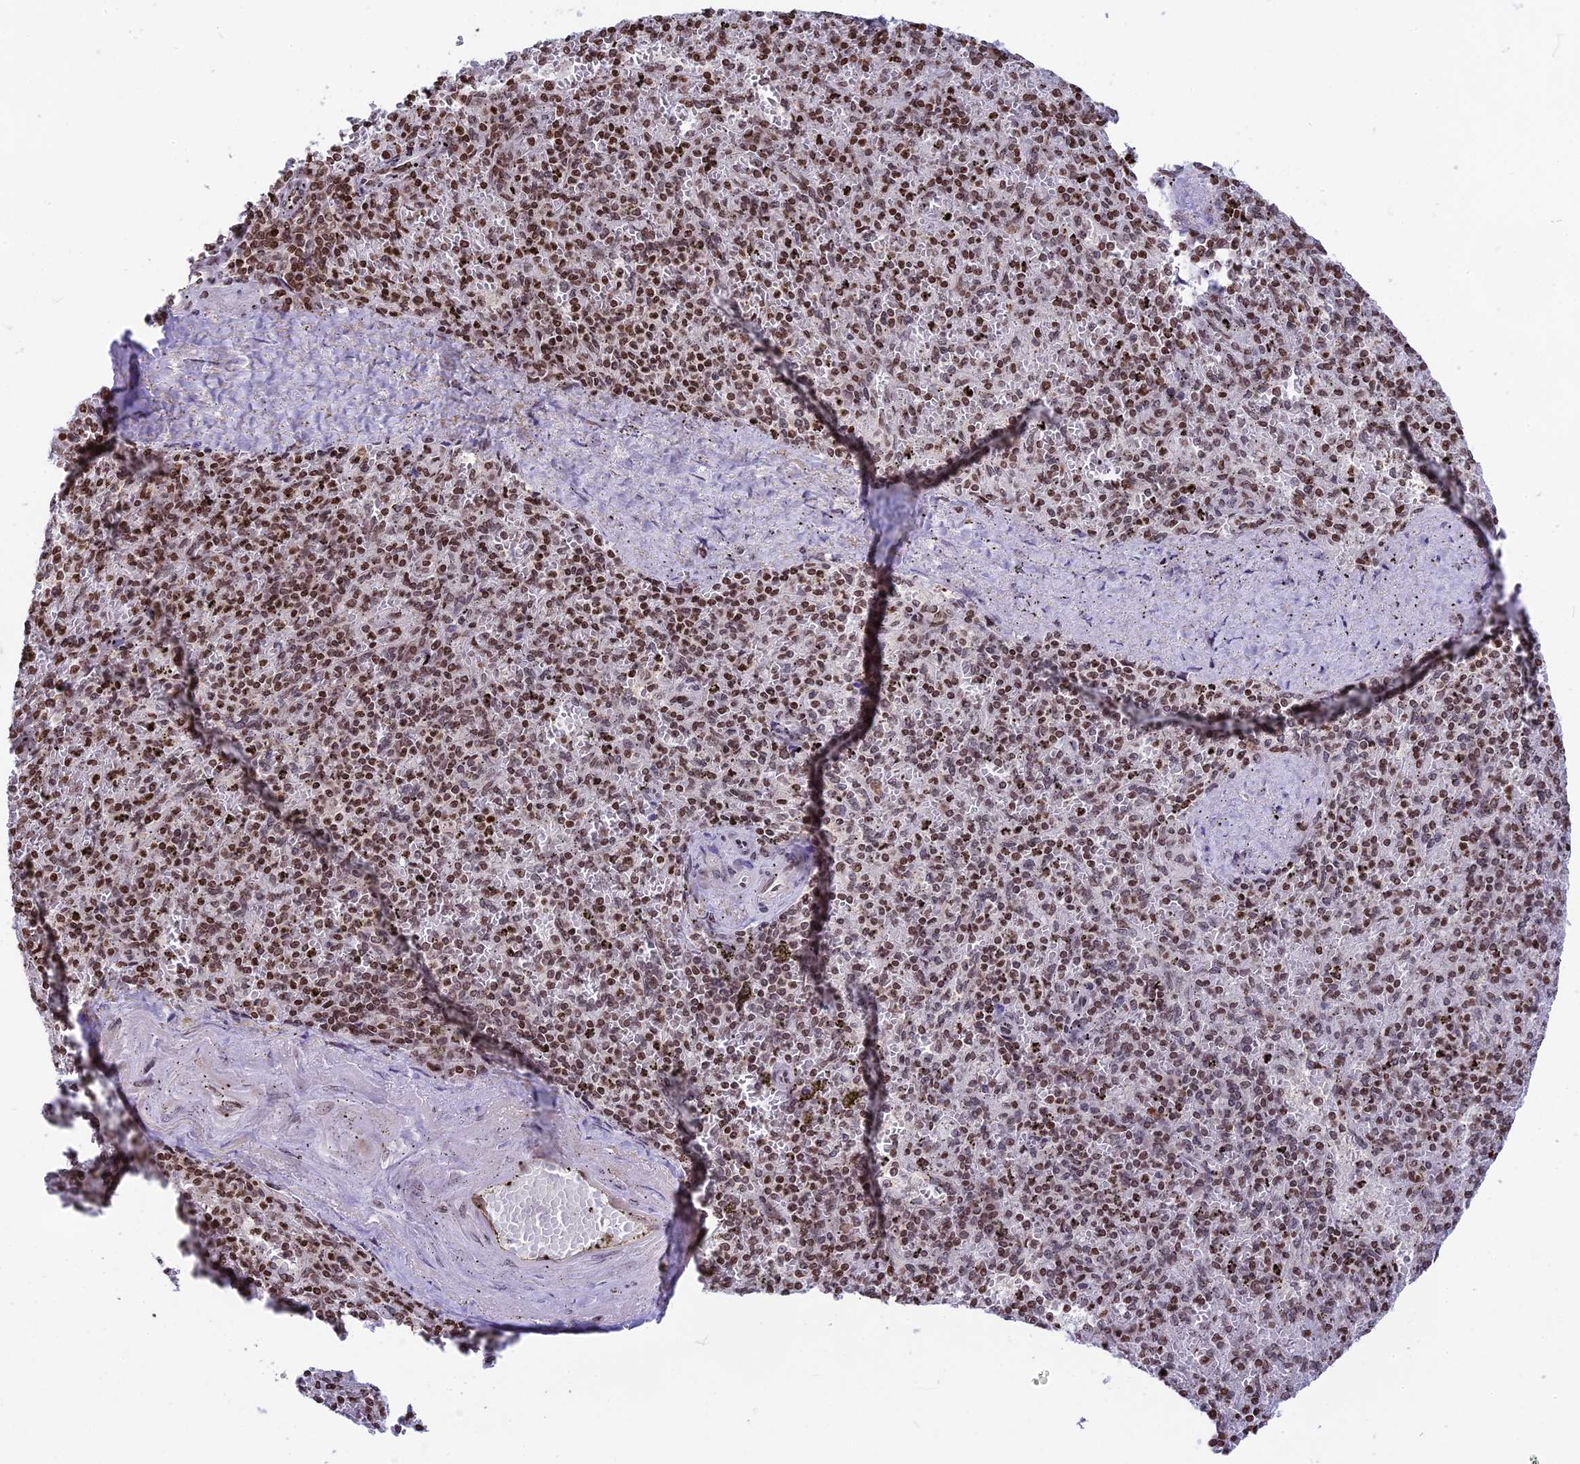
{"staining": {"intensity": "moderate", "quantity": ">75%", "location": "nuclear"}, "tissue": "spleen", "cell_type": "Cells in red pulp", "image_type": "normal", "snomed": [{"axis": "morphology", "description": "Normal tissue, NOS"}, {"axis": "topography", "description": "Spleen"}], "caption": "The image reveals immunohistochemical staining of unremarkable spleen. There is moderate nuclear staining is present in approximately >75% of cells in red pulp. (IHC, brightfield microscopy, high magnification).", "gene": "TET2", "patient": {"sex": "male", "age": 82}}